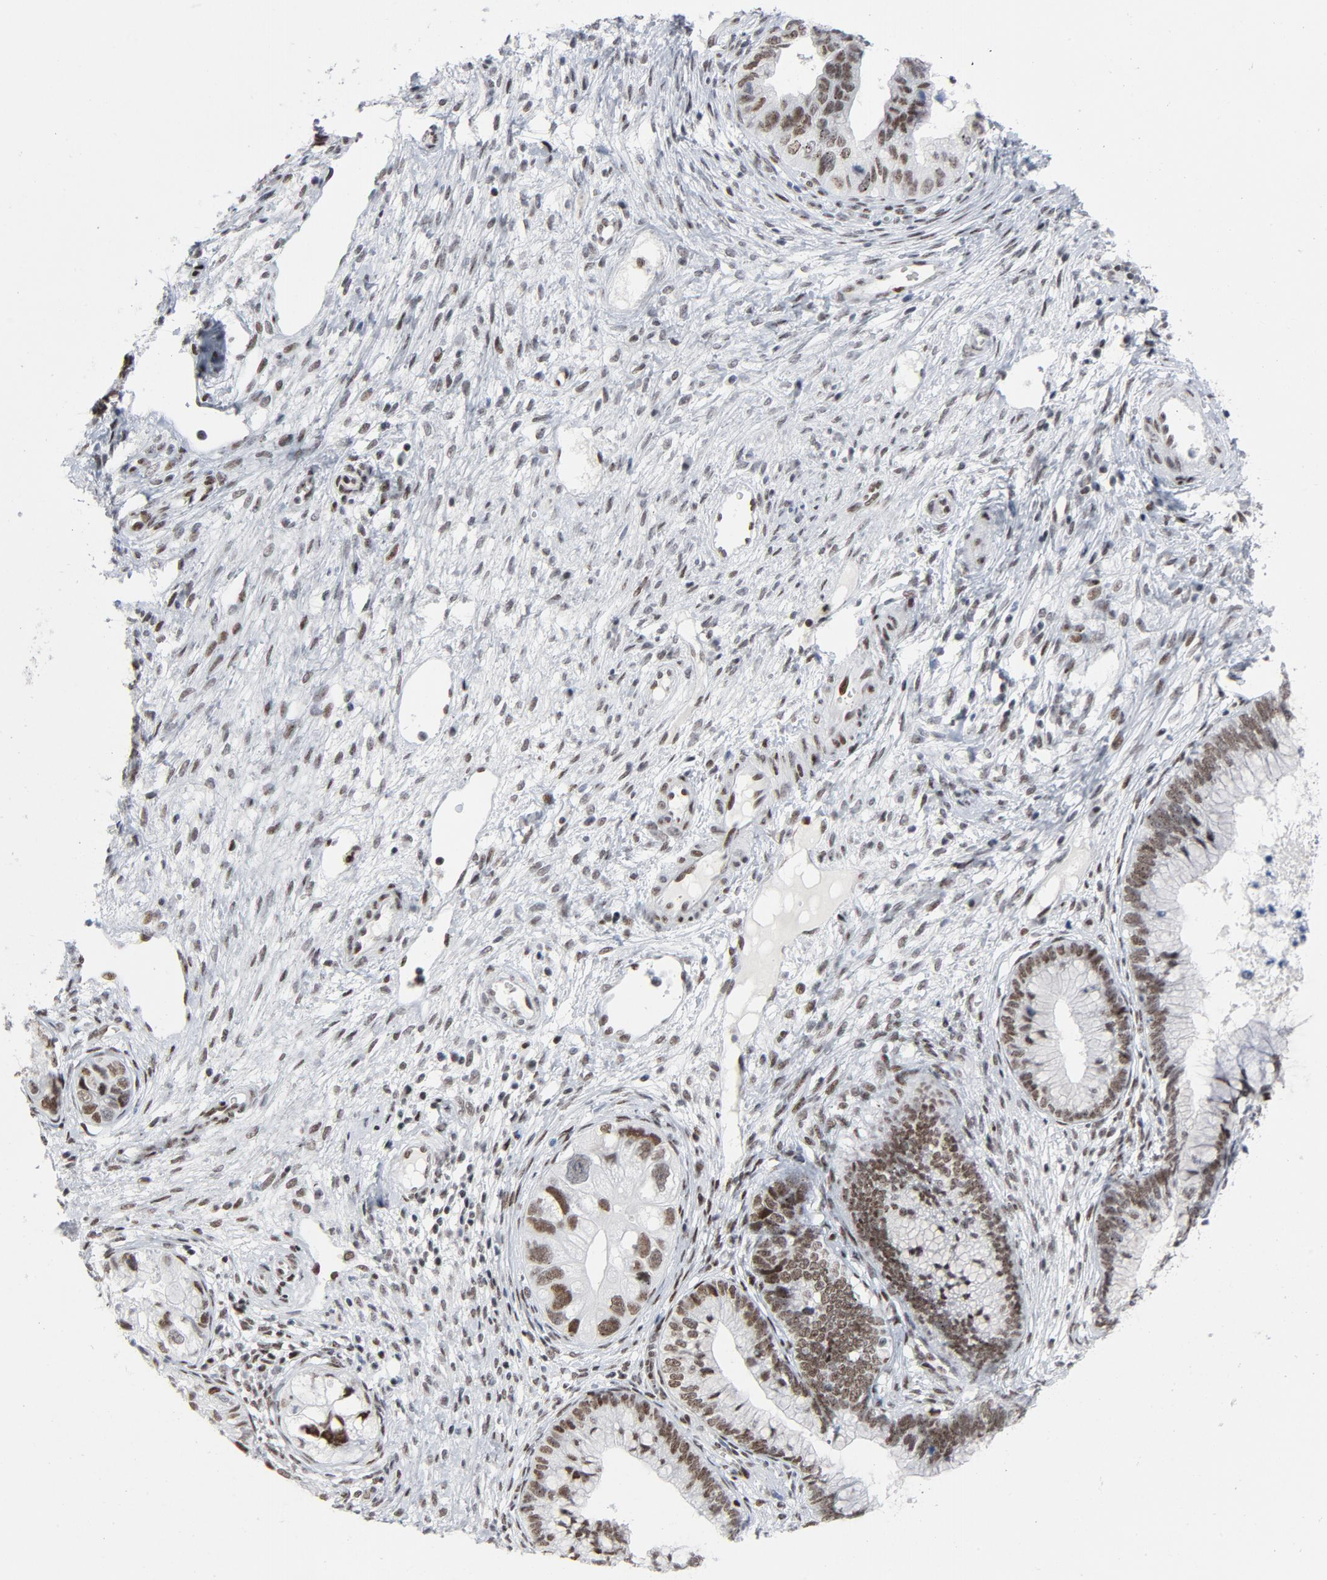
{"staining": {"intensity": "moderate", "quantity": ">75%", "location": "nuclear"}, "tissue": "cervical cancer", "cell_type": "Tumor cells", "image_type": "cancer", "snomed": [{"axis": "morphology", "description": "Adenocarcinoma, NOS"}, {"axis": "topography", "description": "Cervix"}], "caption": "Cervical cancer (adenocarcinoma) tissue demonstrates moderate nuclear expression in about >75% of tumor cells, visualized by immunohistochemistry.", "gene": "HSF1", "patient": {"sex": "female", "age": 44}}